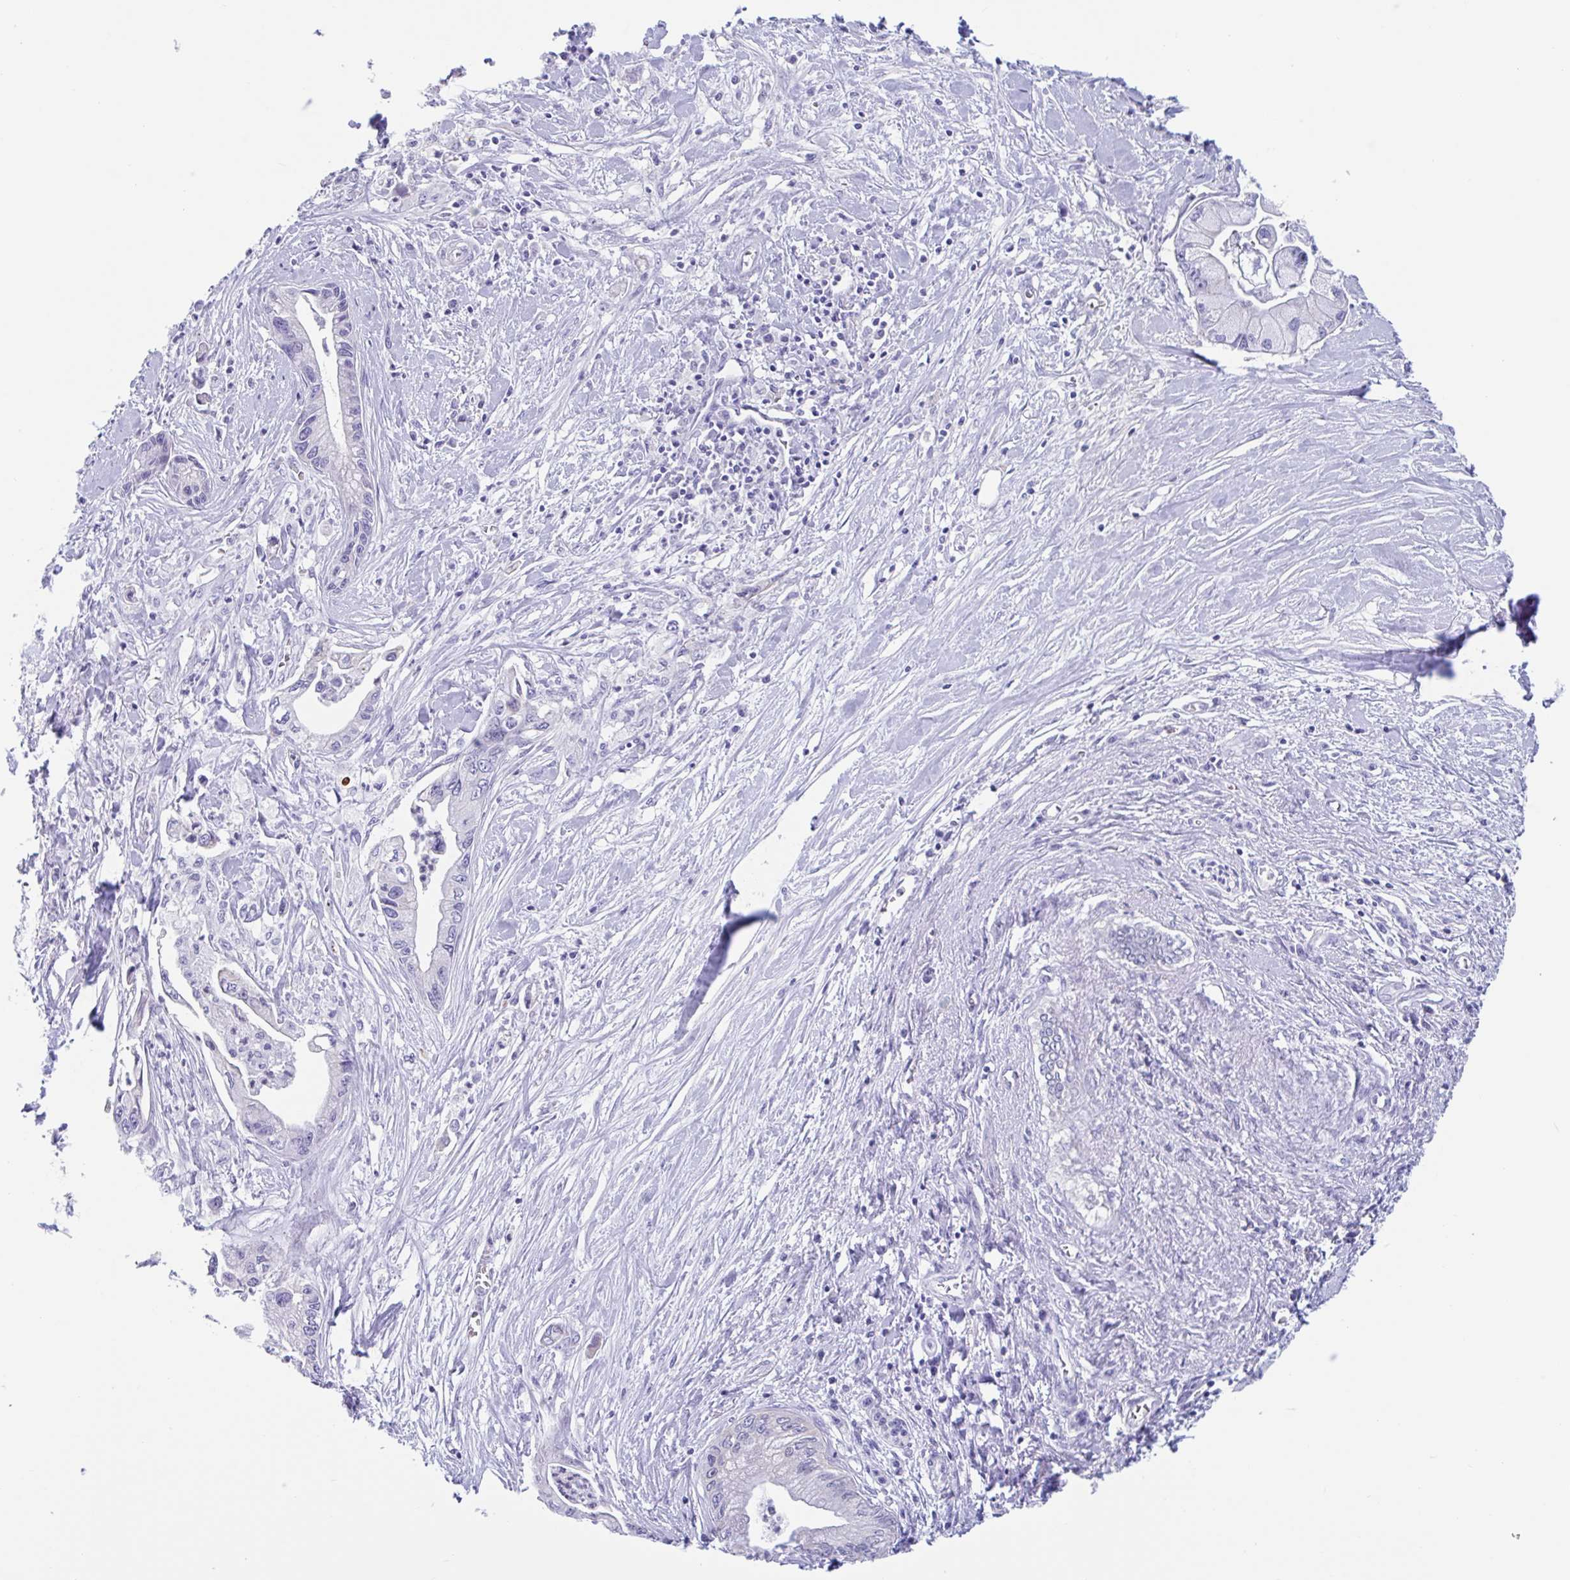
{"staining": {"intensity": "negative", "quantity": "none", "location": "none"}, "tissue": "pancreatic cancer", "cell_type": "Tumor cells", "image_type": "cancer", "snomed": [{"axis": "morphology", "description": "Adenocarcinoma, NOS"}, {"axis": "topography", "description": "Pancreas"}], "caption": "Pancreatic cancer (adenocarcinoma) was stained to show a protein in brown. There is no significant staining in tumor cells.", "gene": "OR6N2", "patient": {"sex": "male", "age": 61}}